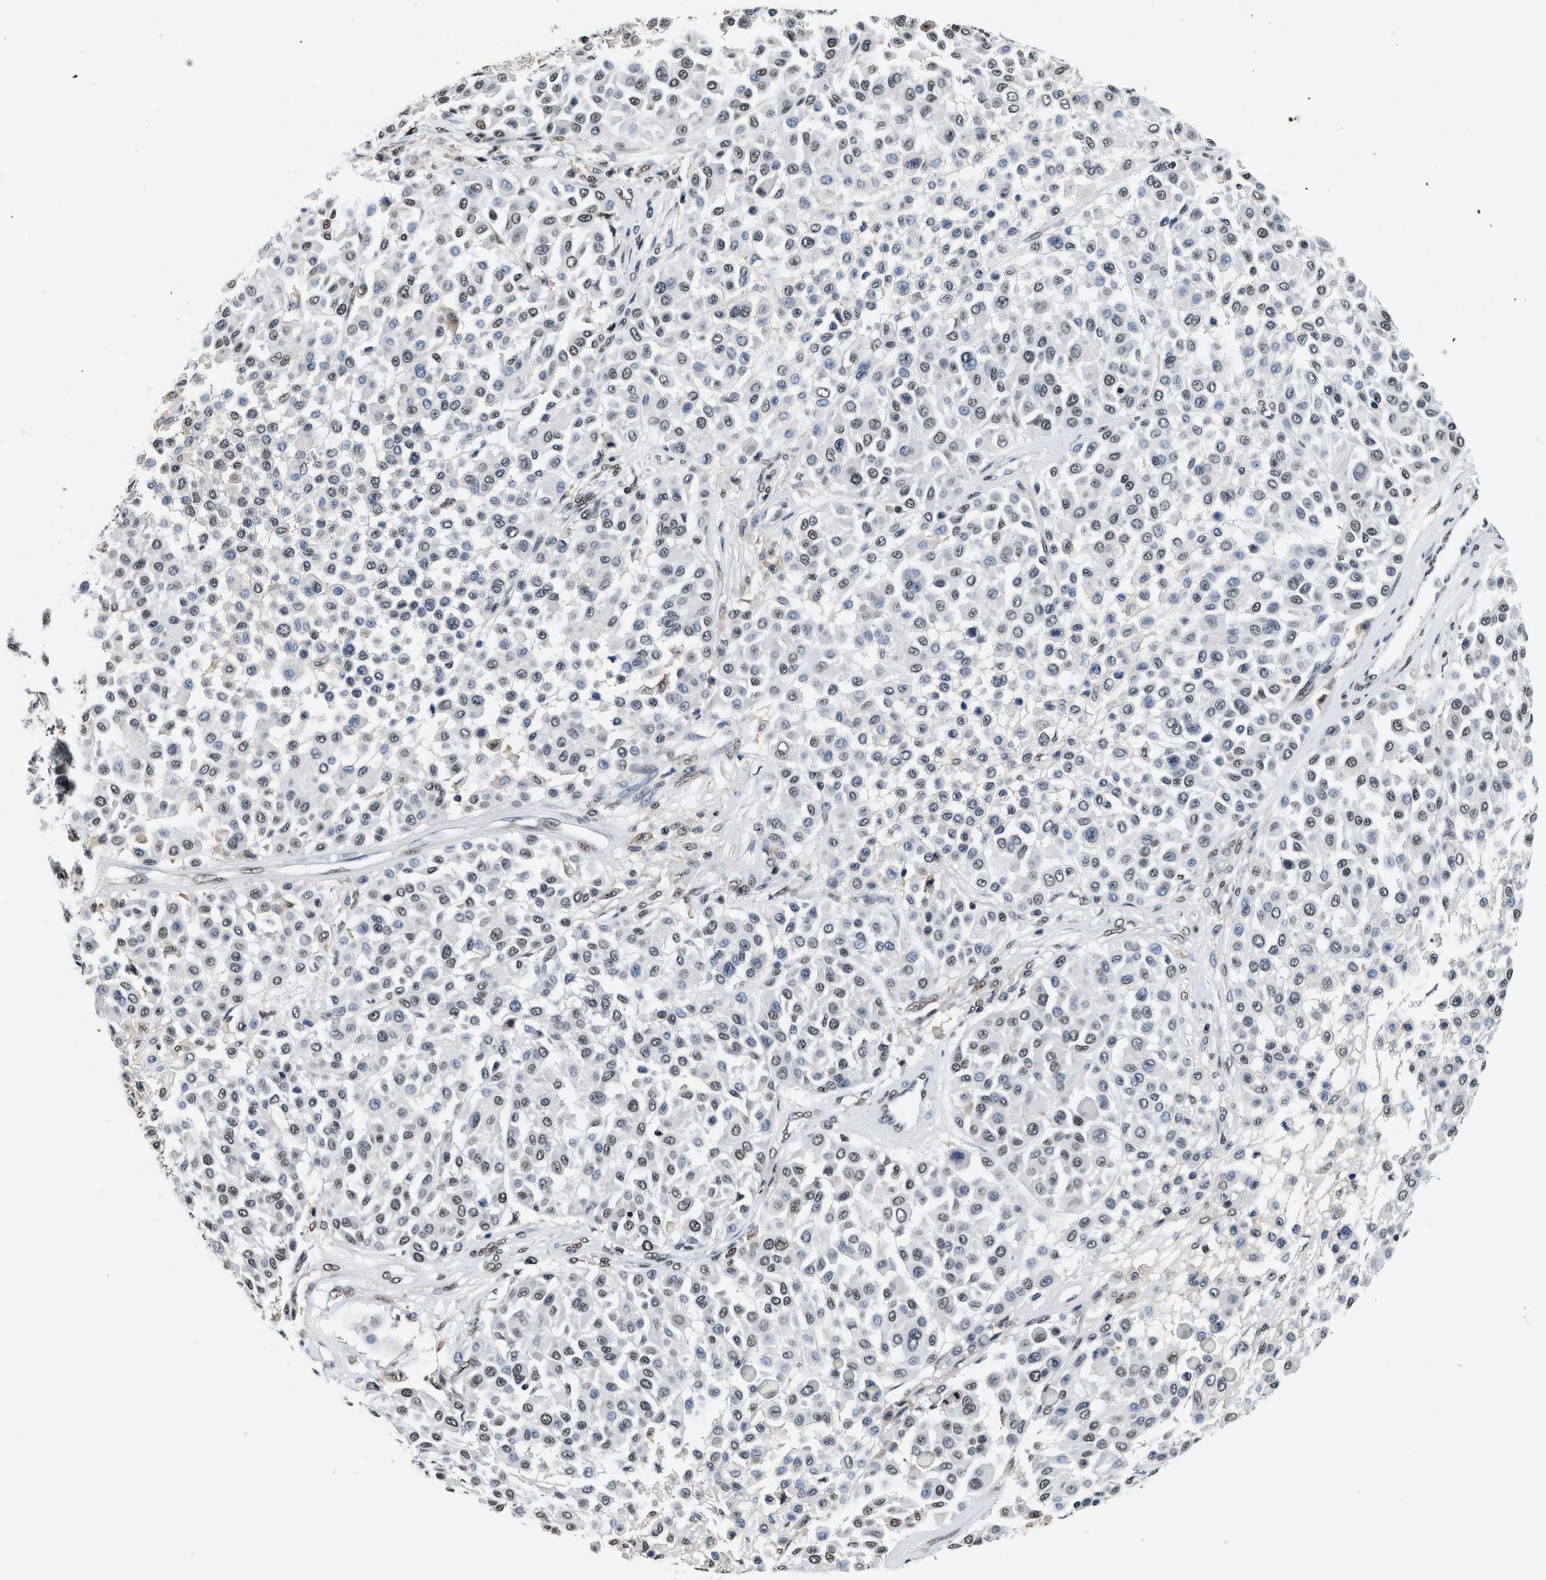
{"staining": {"intensity": "weak", "quantity": "25%-75%", "location": "nuclear"}, "tissue": "melanoma", "cell_type": "Tumor cells", "image_type": "cancer", "snomed": [{"axis": "morphology", "description": "Malignant melanoma, Metastatic site"}, {"axis": "topography", "description": "Soft tissue"}], "caption": "Malignant melanoma (metastatic site) stained for a protein (brown) displays weak nuclear positive expression in about 25%-75% of tumor cells.", "gene": "SUPT16H", "patient": {"sex": "male", "age": 41}}